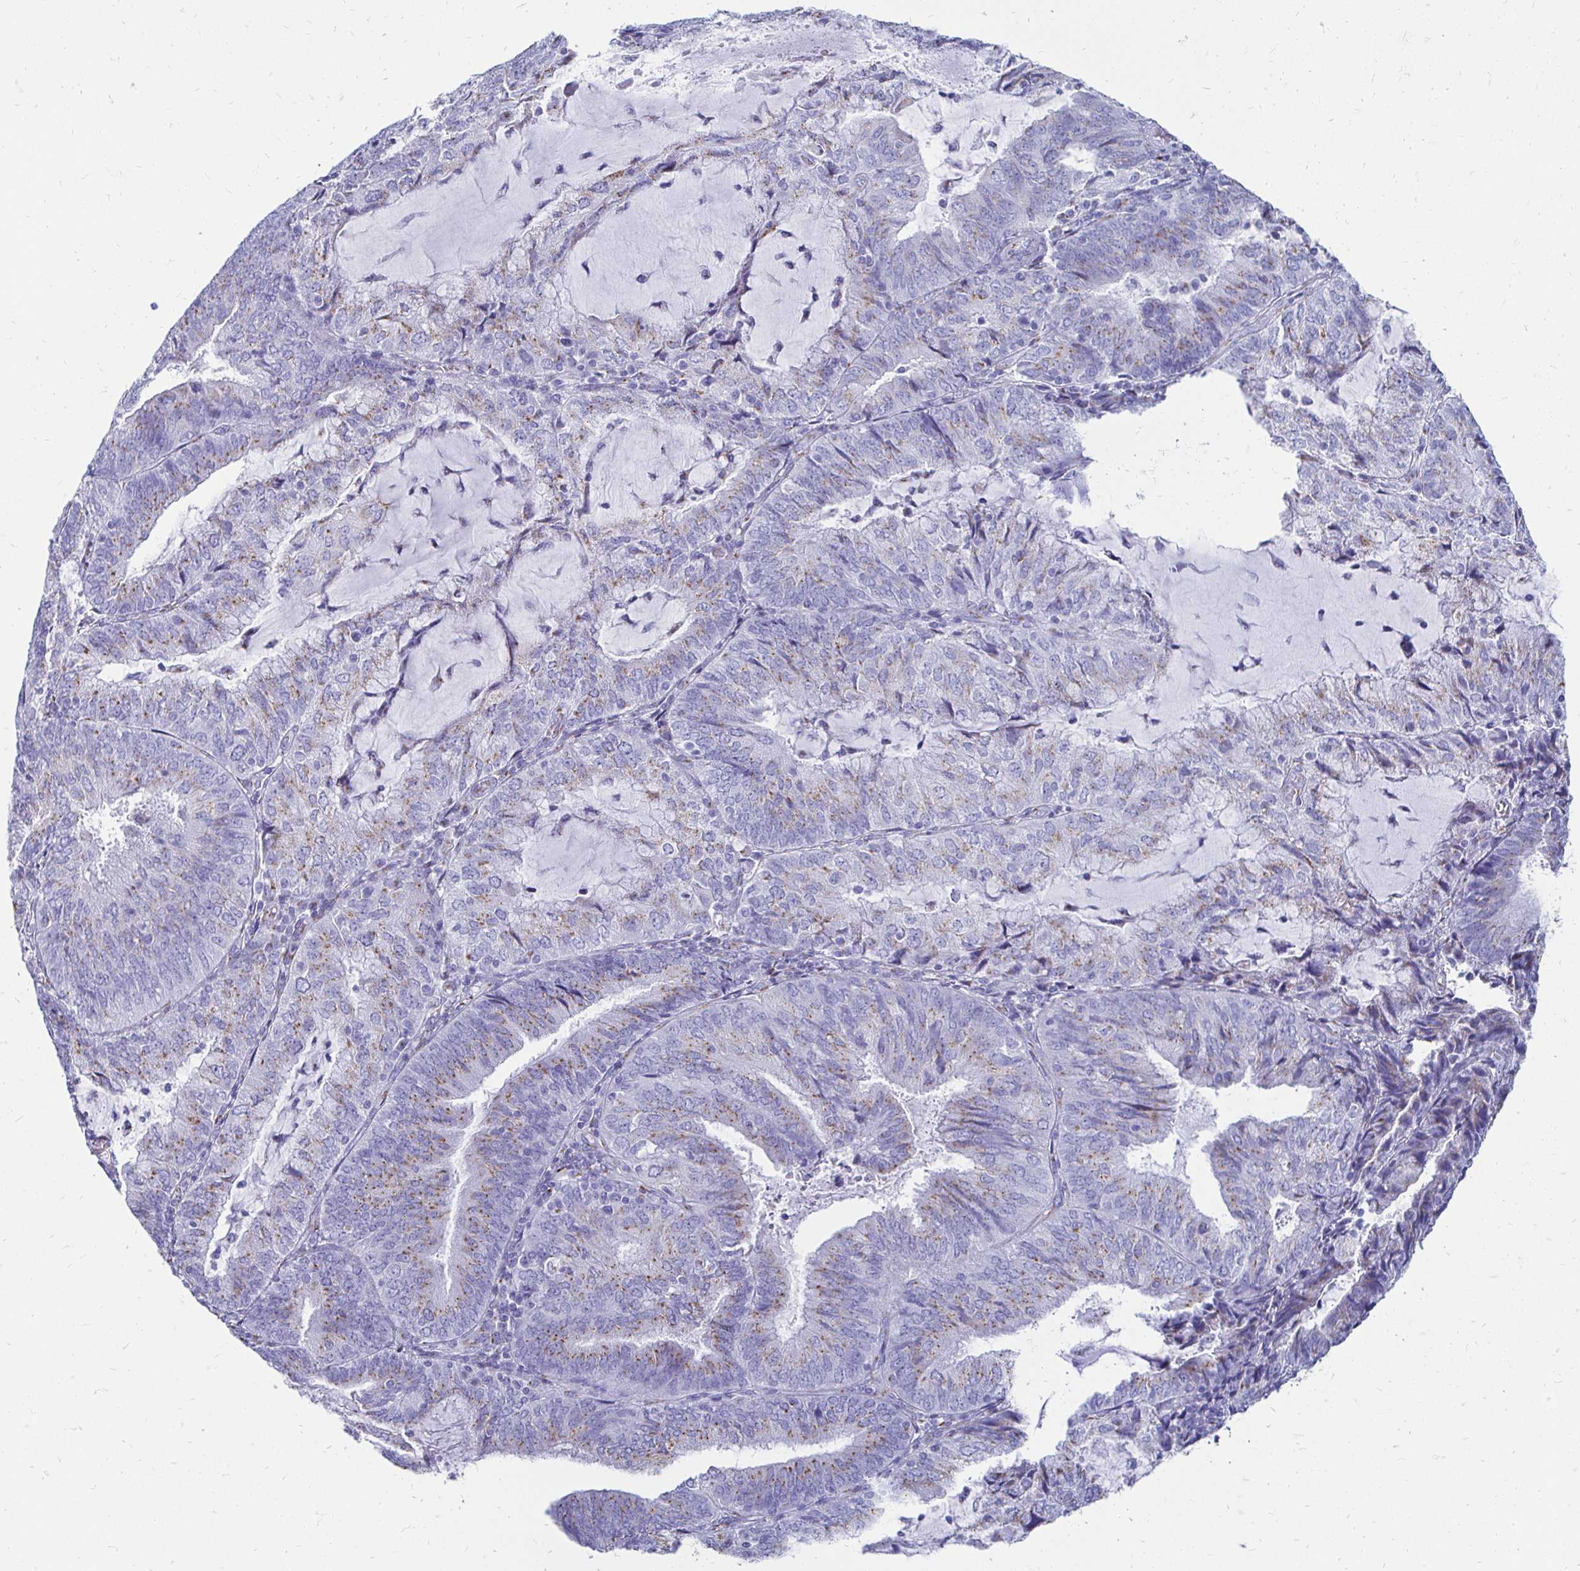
{"staining": {"intensity": "moderate", "quantity": "25%-75%", "location": "cytoplasmic/membranous"}, "tissue": "endometrial cancer", "cell_type": "Tumor cells", "image_type": "cancer", "snomed": [{"axis": "morphology", "description": "Adenocarcinoma, NOS"}, {"axis": "topography", "description": "Endometrium"}], "caption": "IHC staining of endometrial adenocarcinoma, which demonstrates medium levels of moderate cytoplasmic/membranous staining in approximately 25%-75% of tumor cells indicating moderate cytoplasmic/membranous protein positivity. The staining was performed using DAB (brown) for protein detection and nuclei were counterstained in hematoxylin (blue).", "gene": "PAGE4", "patient": {"sex": "female", "age": 81}}